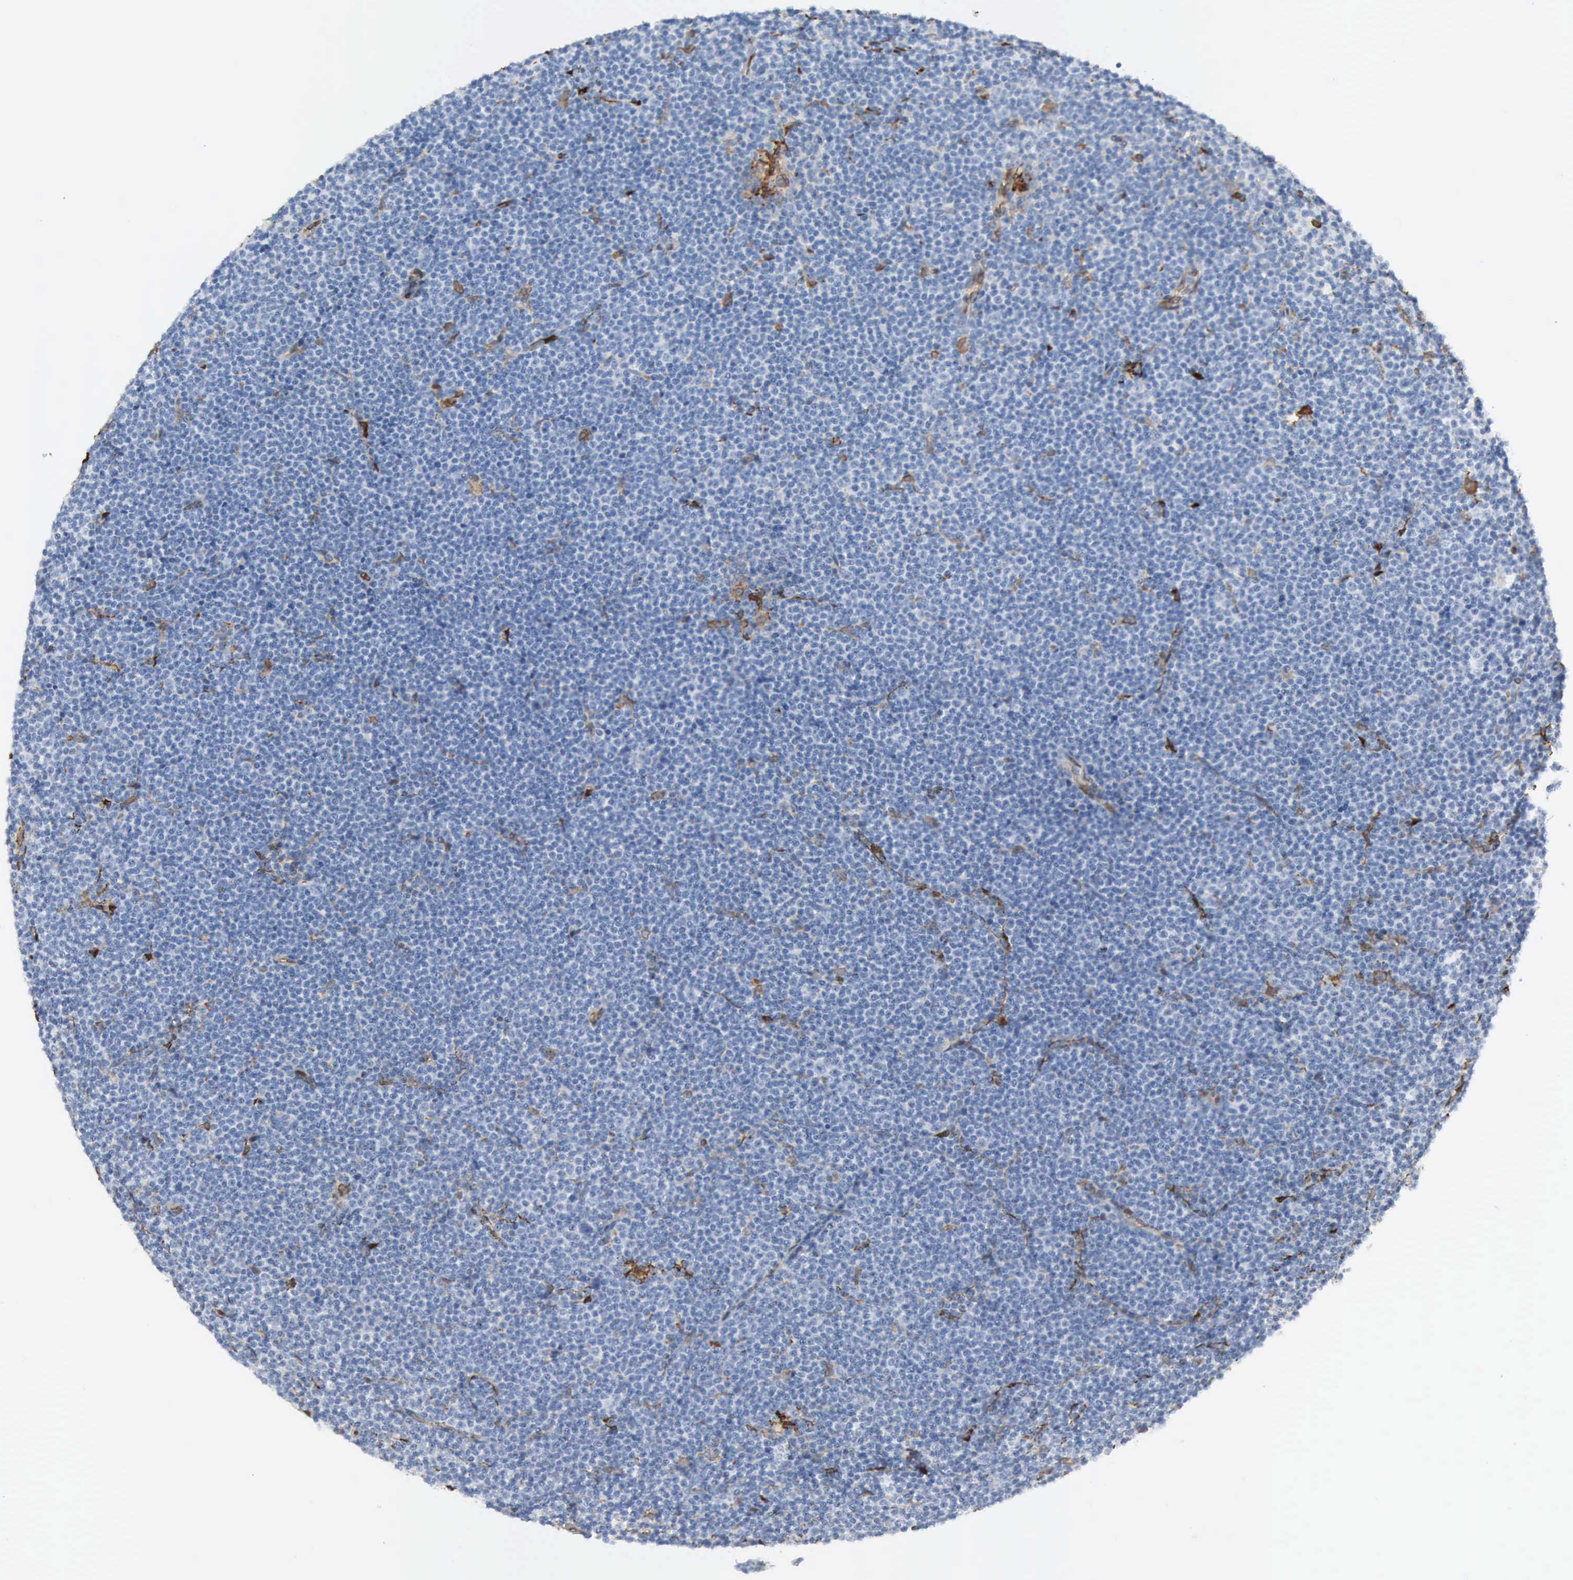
{"staining": {"intensity": "negative", "quantity": "none", "location": "none"}, "tissue": "lymphoma", "cell_type": "Tumor cells", "image_type": "cancer", "snomed": [{"axis": "morphology", "description": "Malignant lymphoma, non-Hodgkin's type, Low grade"}, {"axis": "topography", "description": "Lymph node"}], "caption": "This is a photomicrograph of immunohistochemistry staining of lymphoma, which shows no expression in tumor cells.", "gene": "FSCN1", "patient": {"sex": "female", "age": 69}}